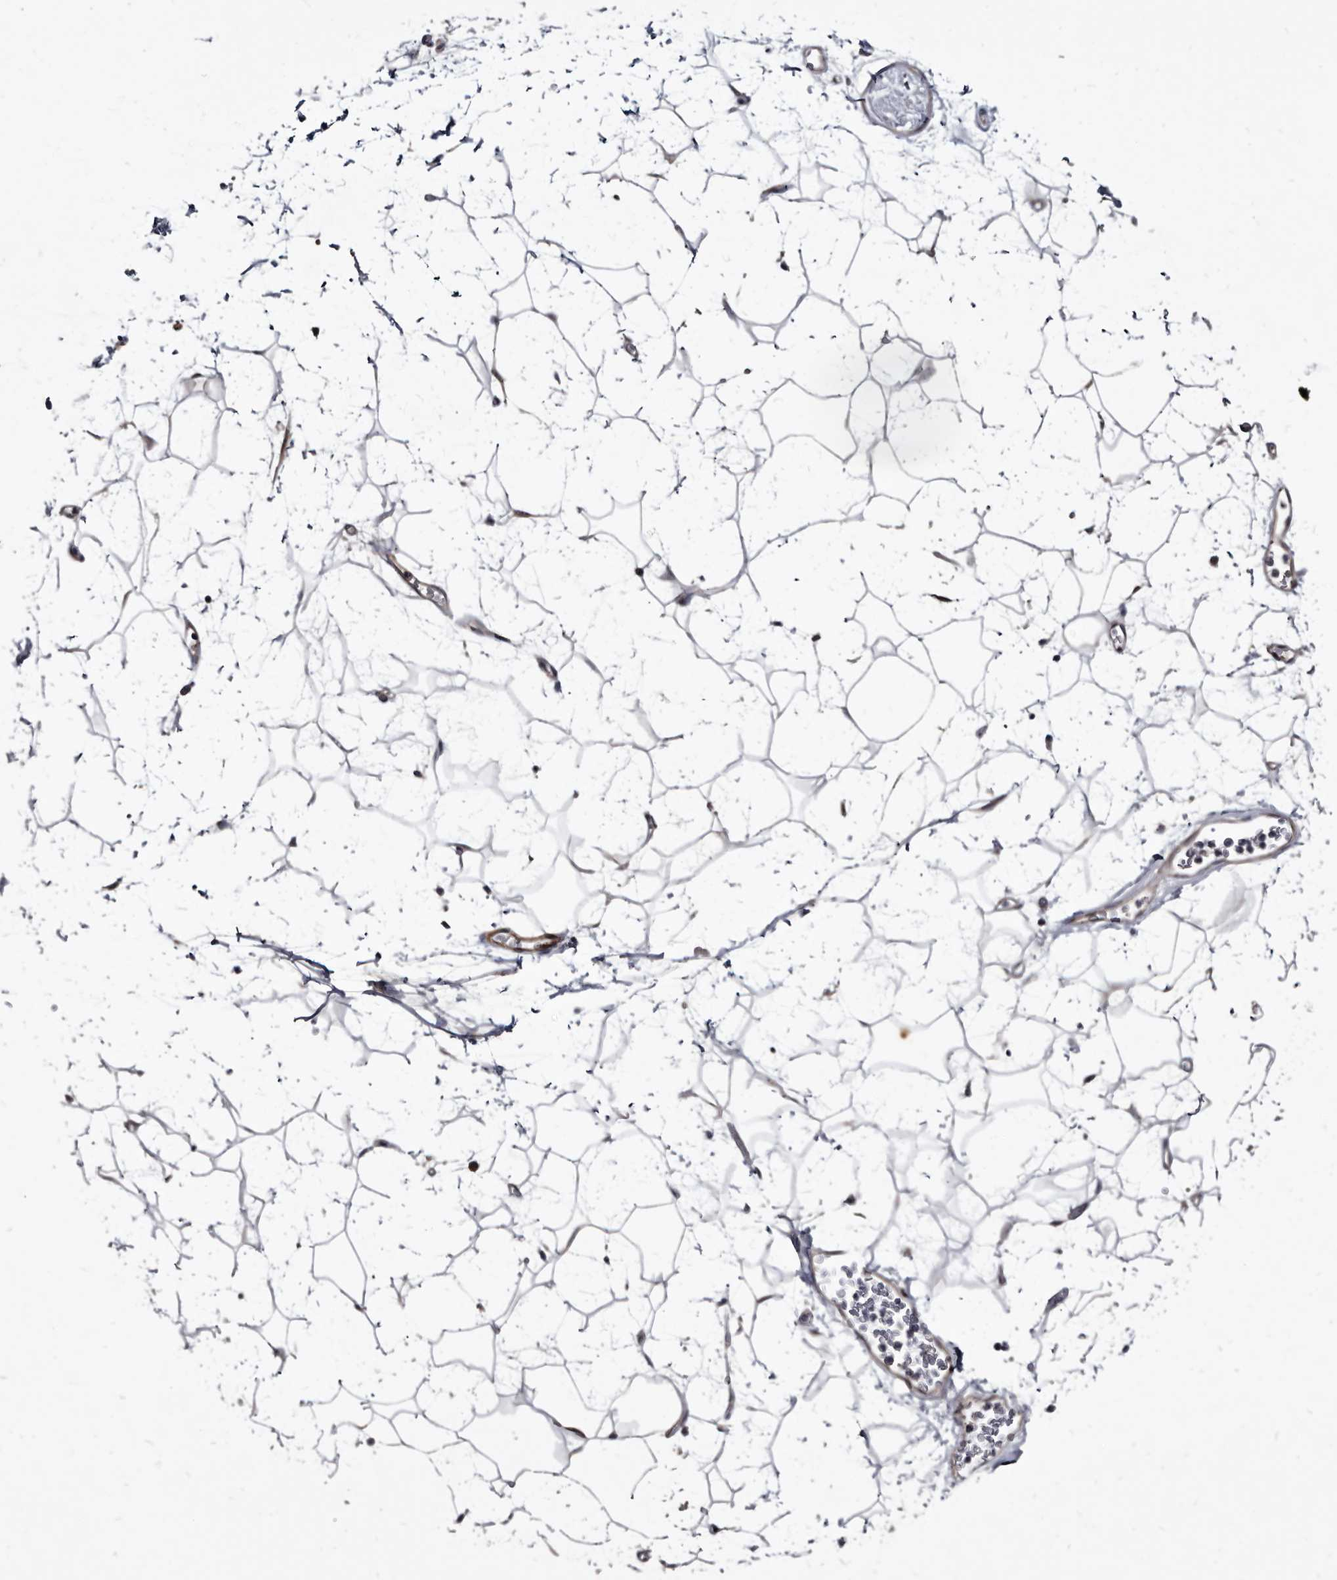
{"staining": {"intensity": "negative", "quantity": "none", "location": "none"}, "tissue": "adipose tissue", "cell_type": "Adipocytes", "image_type": "normal", "snomed": [{"axis": "morphology", "description": "Normal tissue, NOS"}, {"axis": "topography", "description": "Soft tissue"}], "caption": "Immunohistochemical staining of benign adipose tissue demonstrates no significant positivity in adipocytes.", "gene": "PROM1", "patient": {"sex": "male", "age": 72}}